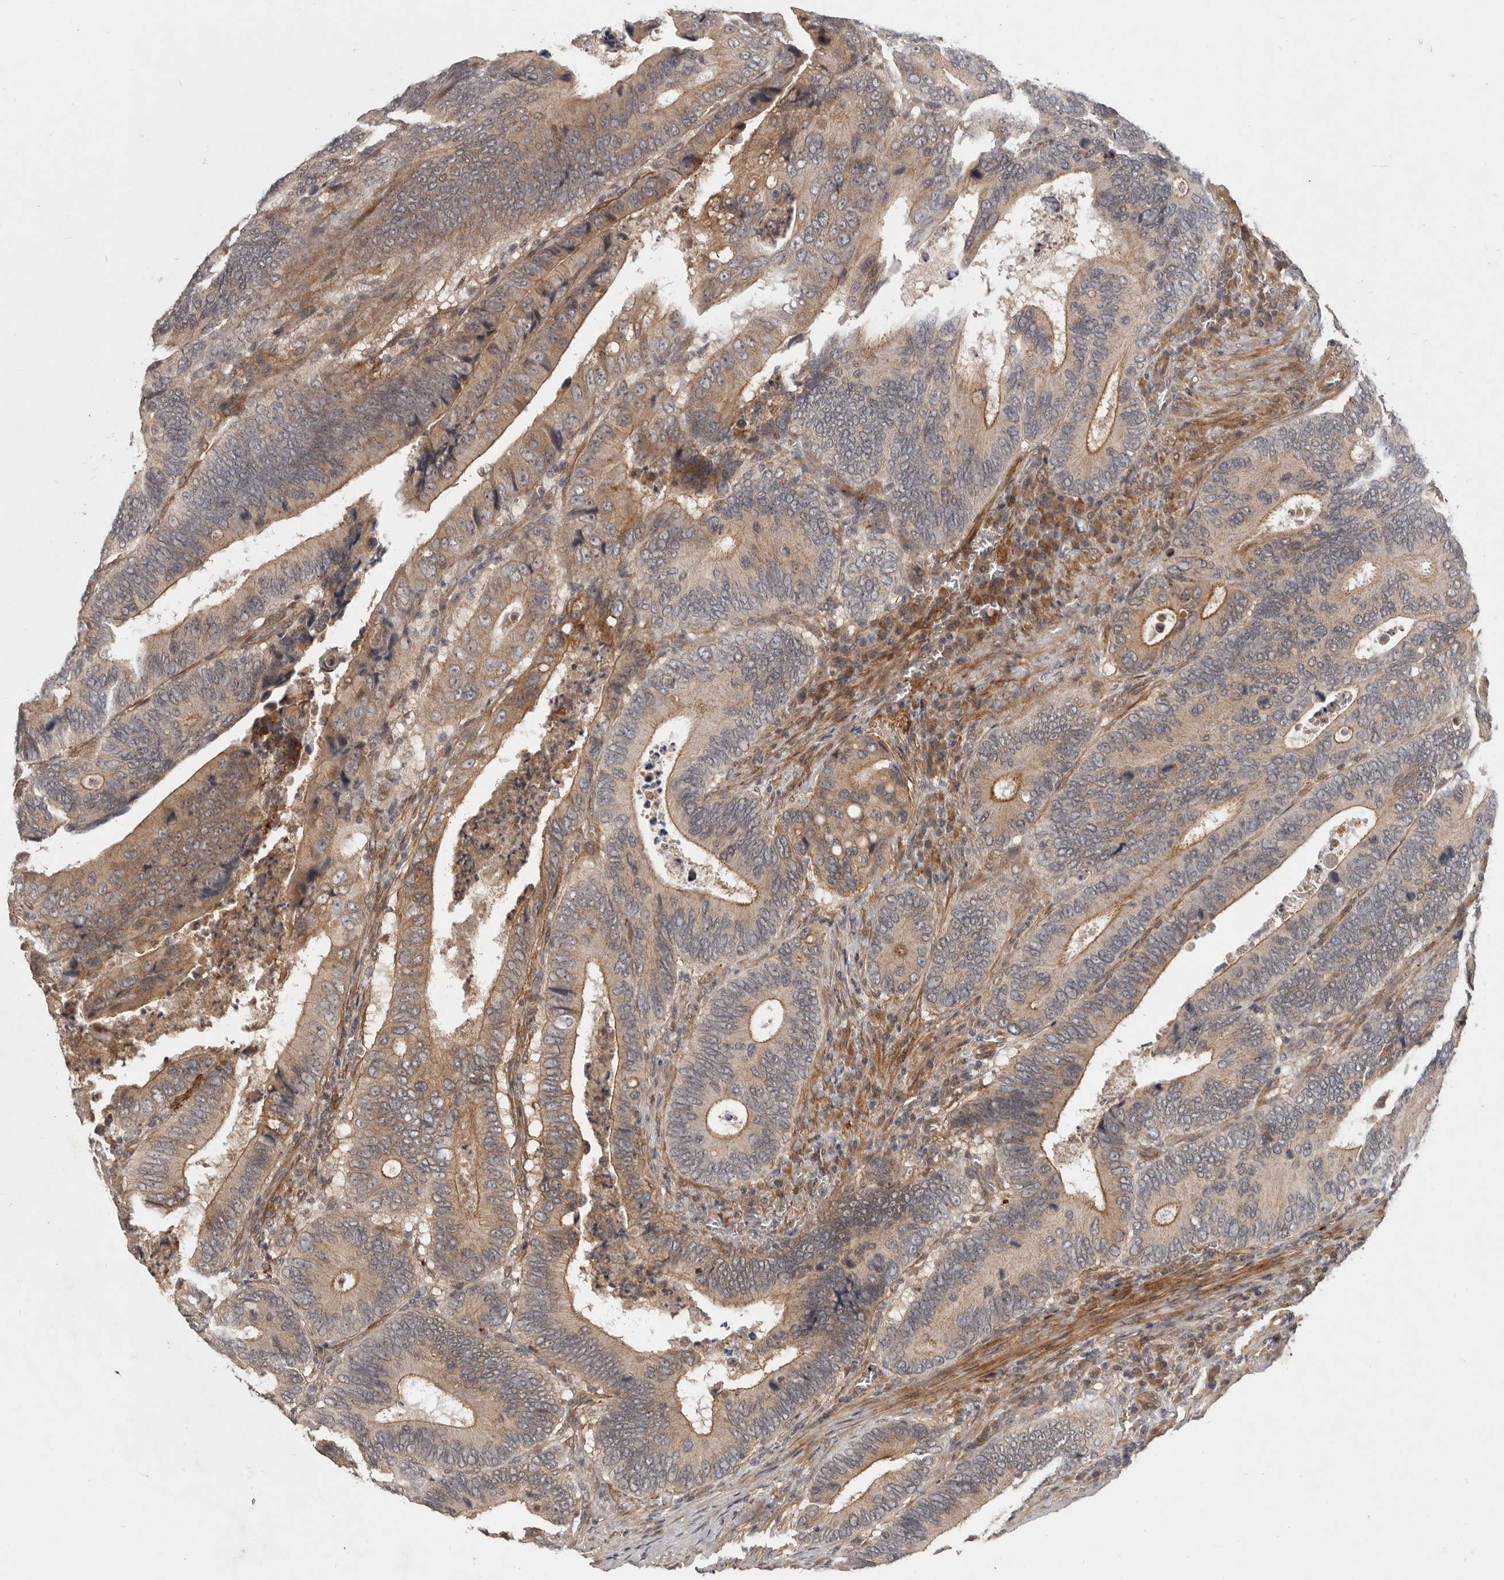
{"staining": {"intensity": "weak", "quantity": ">75%", "location": "cytoplasmic/membranous"}, "tissue": "colorectal cancer", "cell_type": "Tumor cells", "image_type": "cancer", "snomed": [{"axis": "morphology", "description": "Inflammation, NOS"}, {"axis": "morphology", "description": "Adenocarcinoma, NOS"}, {"axis": "topography", "description": "Colon"}], "caption": "Protein staining of colorectal adenocarcinoma tissue exhibits weak cytoplasmic/membranous staining in approximately >75% of tumor cells. (brown staining indicates protein expression, while blue staining denotes nuclei).", "gene": "DNAJC28", "patient": {"sex": "male", "age": 72}}